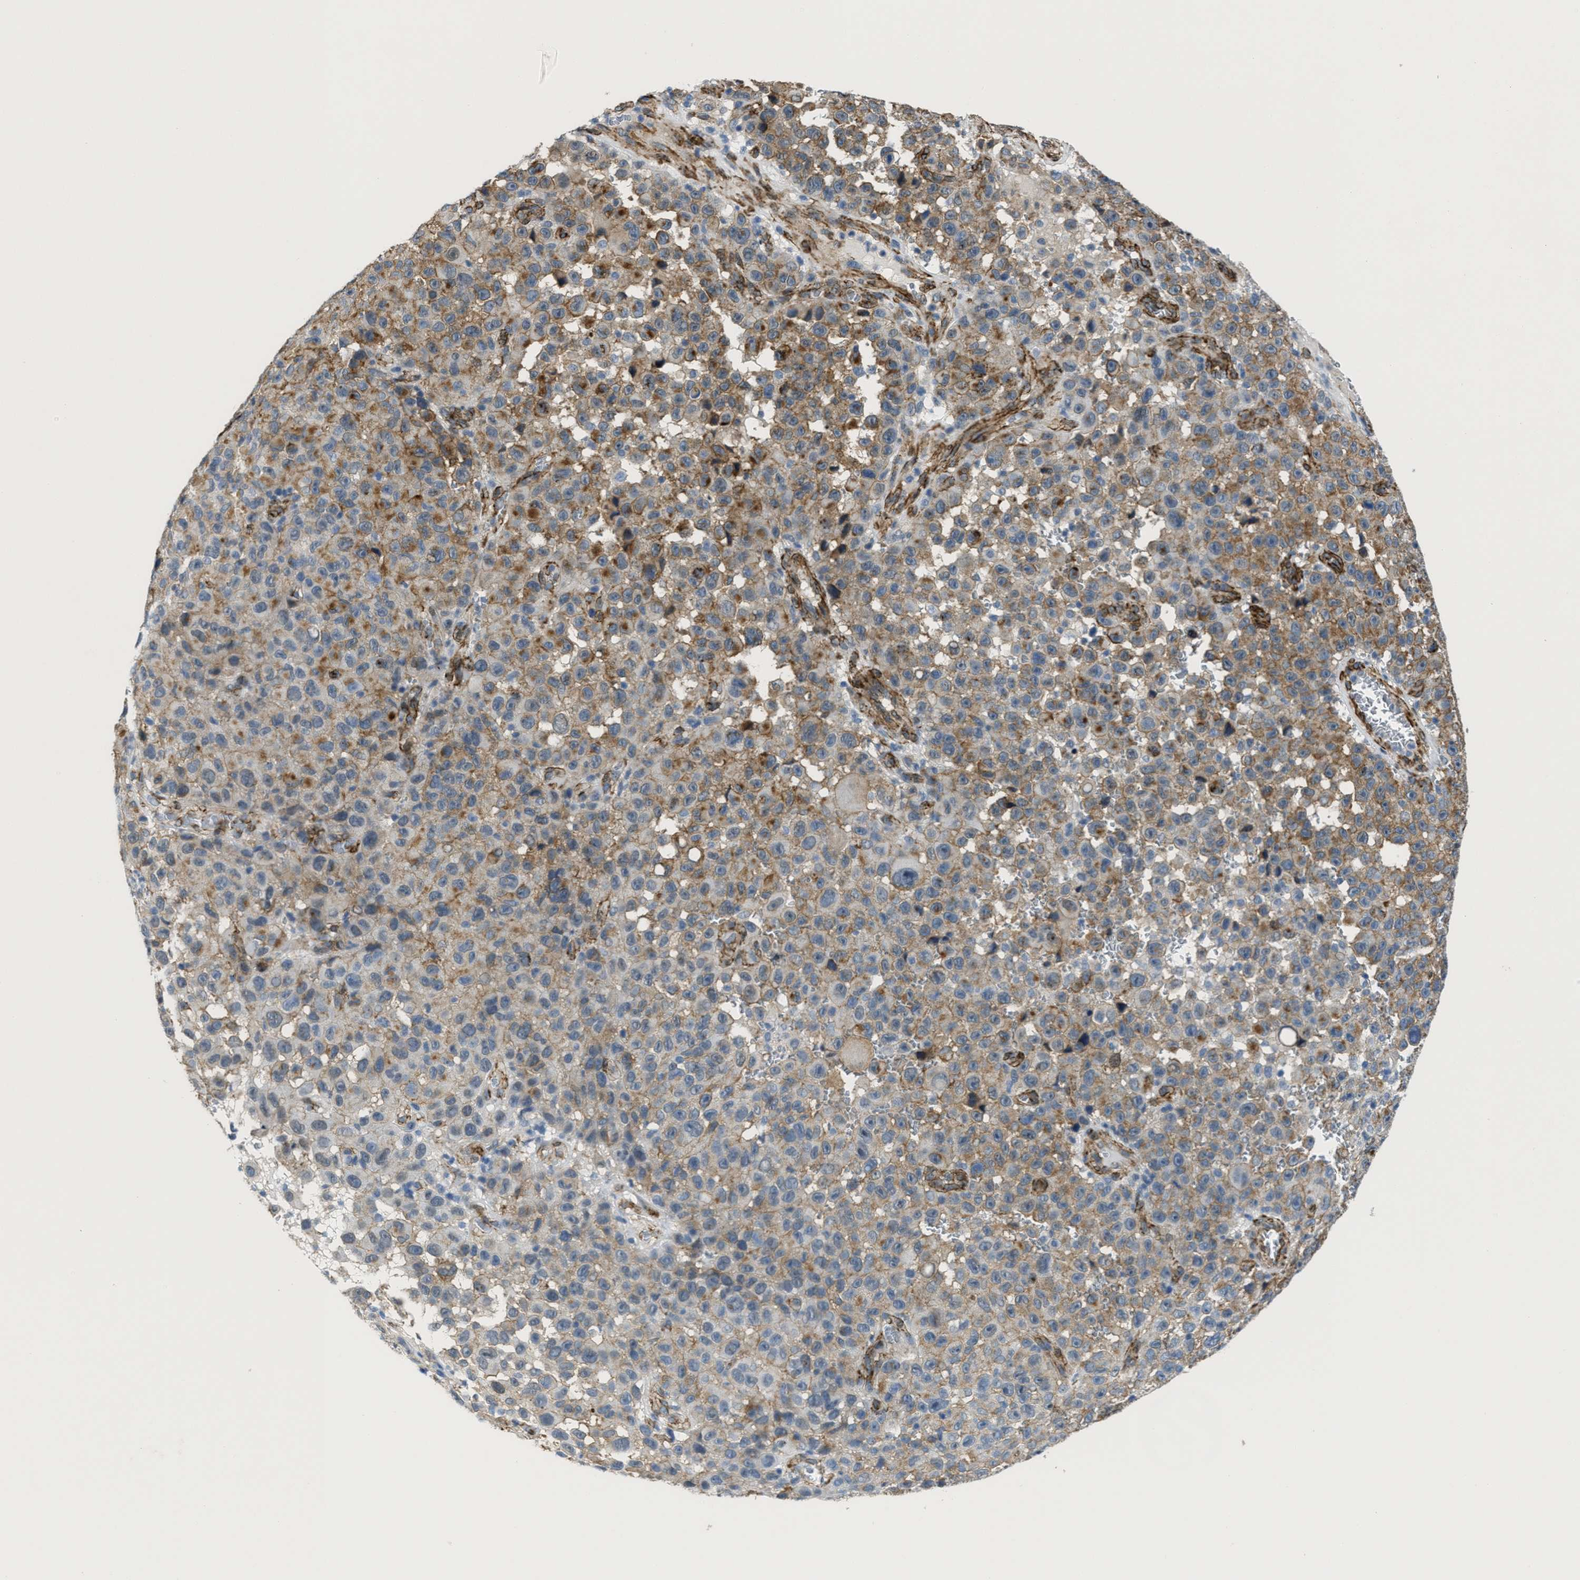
{"staining": {"intensity": "weak", "quantity": ">75%", "location": "cytoplasmic/membranous"}, "tissue": "melanoma", "cell_type": "Tumor cells", "image_type": "cancer", "snomed": [{"axis": "morphology", "description": "Malignant melanoma, NOS"}, {"axis": "topography", "description": "Skin"}], "caption": "Brown immunohistochemical staining in human melanoma reveals weak cytoplasmic/membranous expression in approximately >75% of tumor cells.", "gene": "NAB1", "patient": {"sex": "female", "age": 82}}